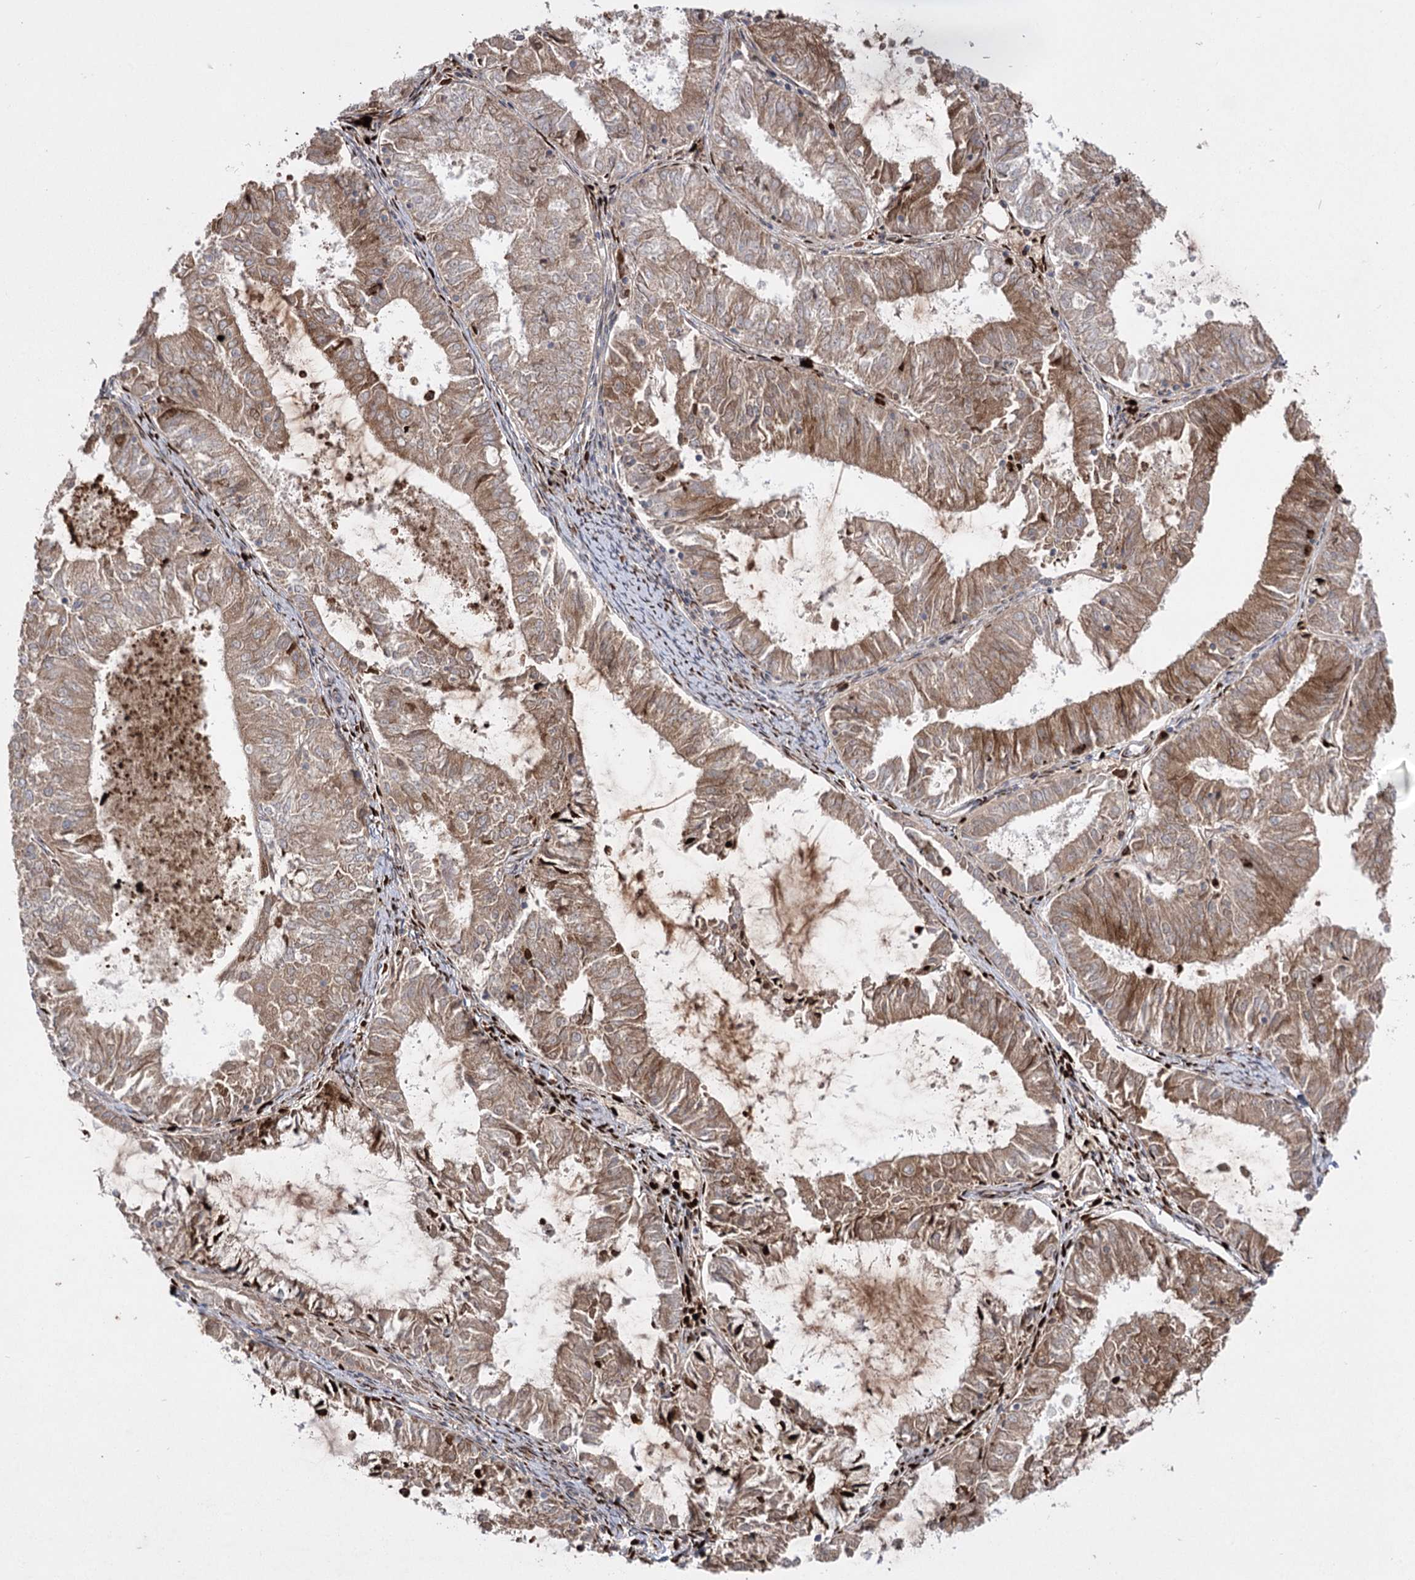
{"staining": {"intensity": "moderate", "quantity": ">75%", "location": "cytoplasmic/membranous"}, "tissue": "endometrial cancer", "cell_type": "Tumor cells", "image_type": "cancer", "snomed": [{"axis": "morphology", "description": "Adenocarcinoma, NOS"}, {"axis": "topography", "description": "Endometrium"}], "caption": "Immunohistochemistry (IHC) image of endometrial cancer (adenocarcinoma) stained for a protein (brown), which exhibits medium levels of moderate cytoplasmic/membranous positivity in about >75% of tumor cells.", "gene": "PLEKHA5", "patient": {"sex": "female", "age": 57}}